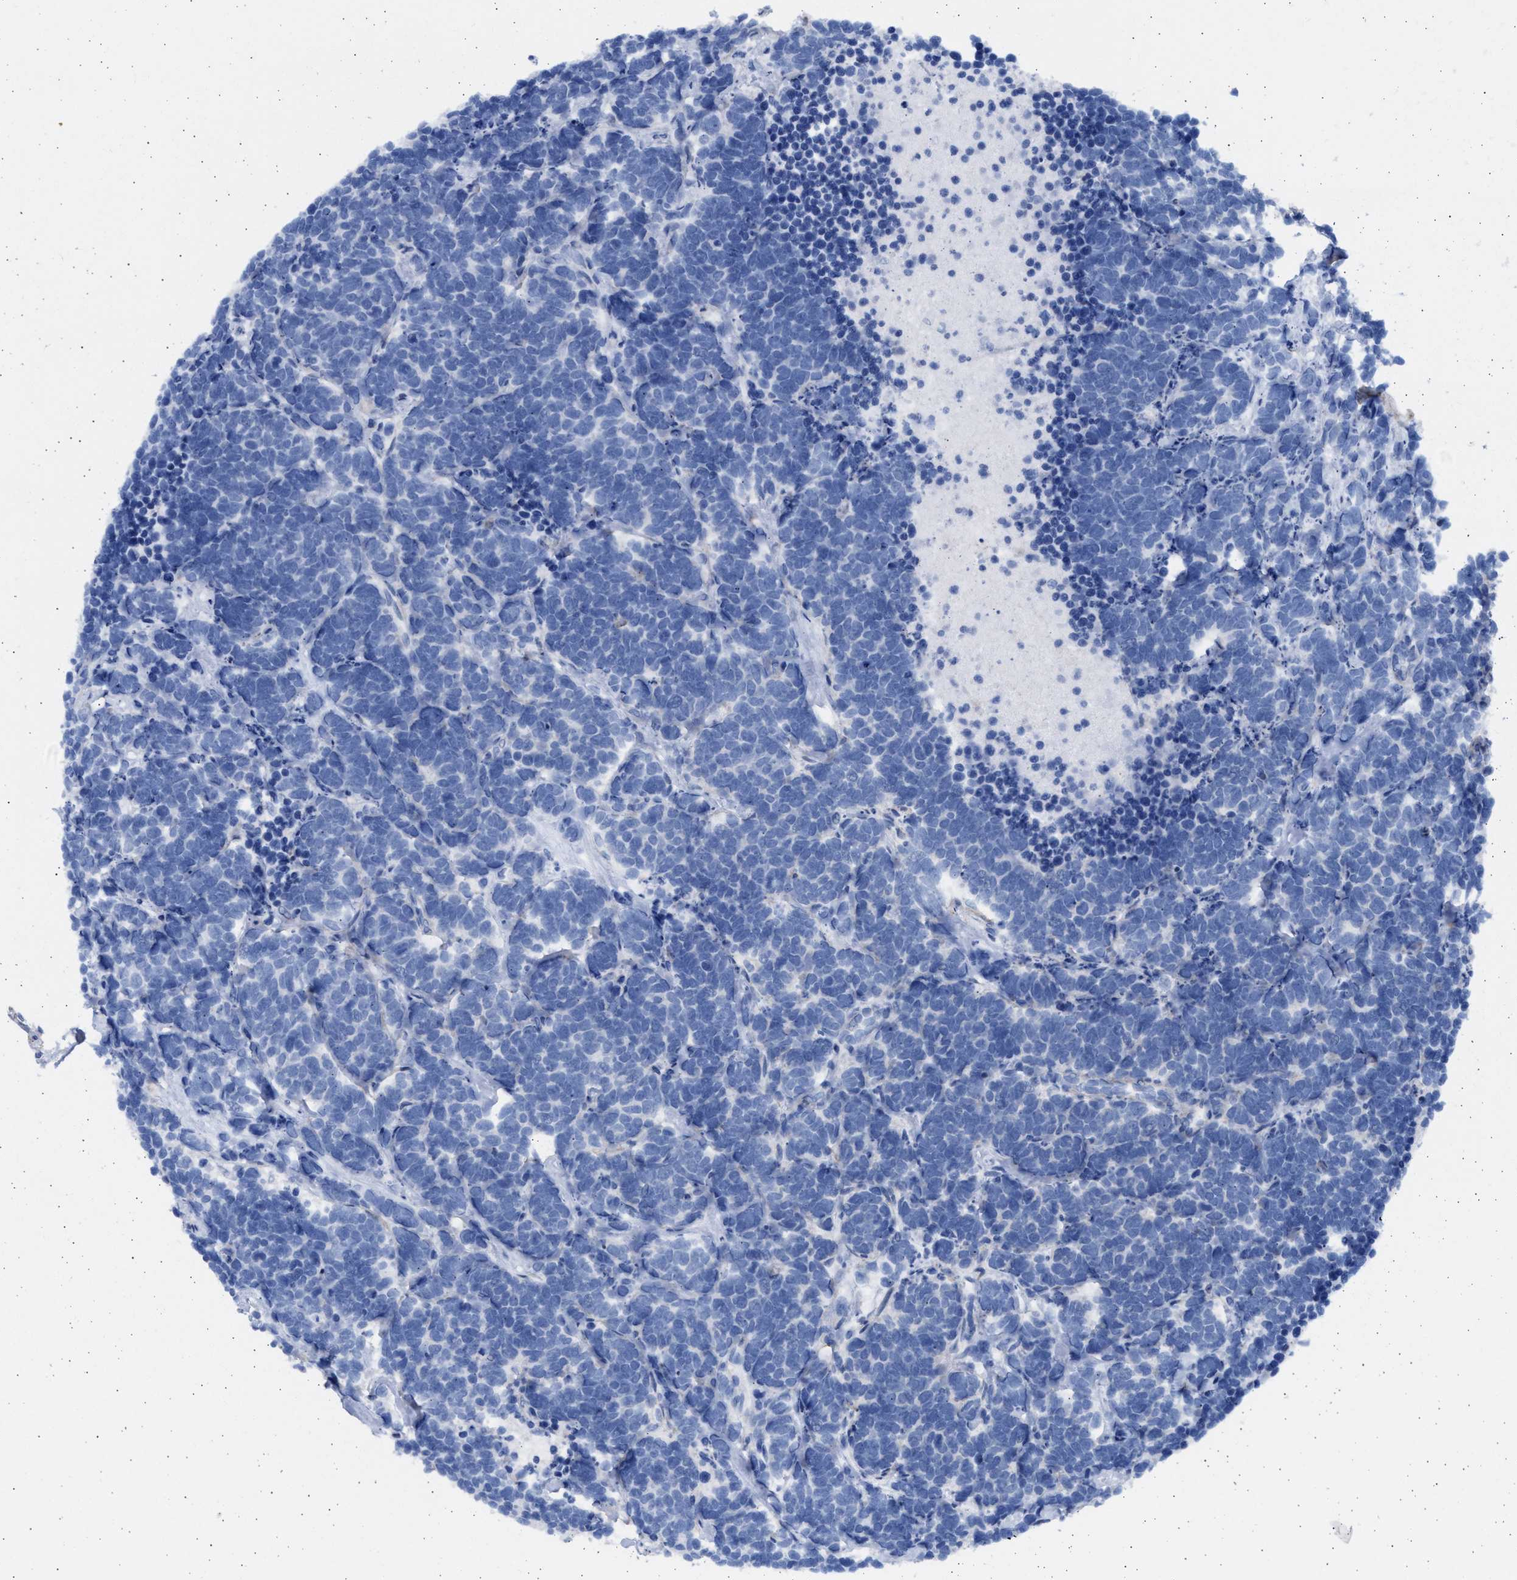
{"staining": {"intensity": "negative", "quantity": "none", "location": "none"}, "tissue": "carcinoid", "cell_type": "Tumor cells", "image_type": "cancer", "snomed": [{"axis": "morphology", "description": "Carcinoma, NOS"}, {"axis": "morphology", "description": "Carcinoid, malignant, NOS"}, {"axis": "topography", "description": "Urinary bladder"}], "caption": "Protein analysis of carcinoid demonstrates no significant positivity in tumor cells.", "gene": "NBR1", "patient": {"sex": "male", "age": 57}}